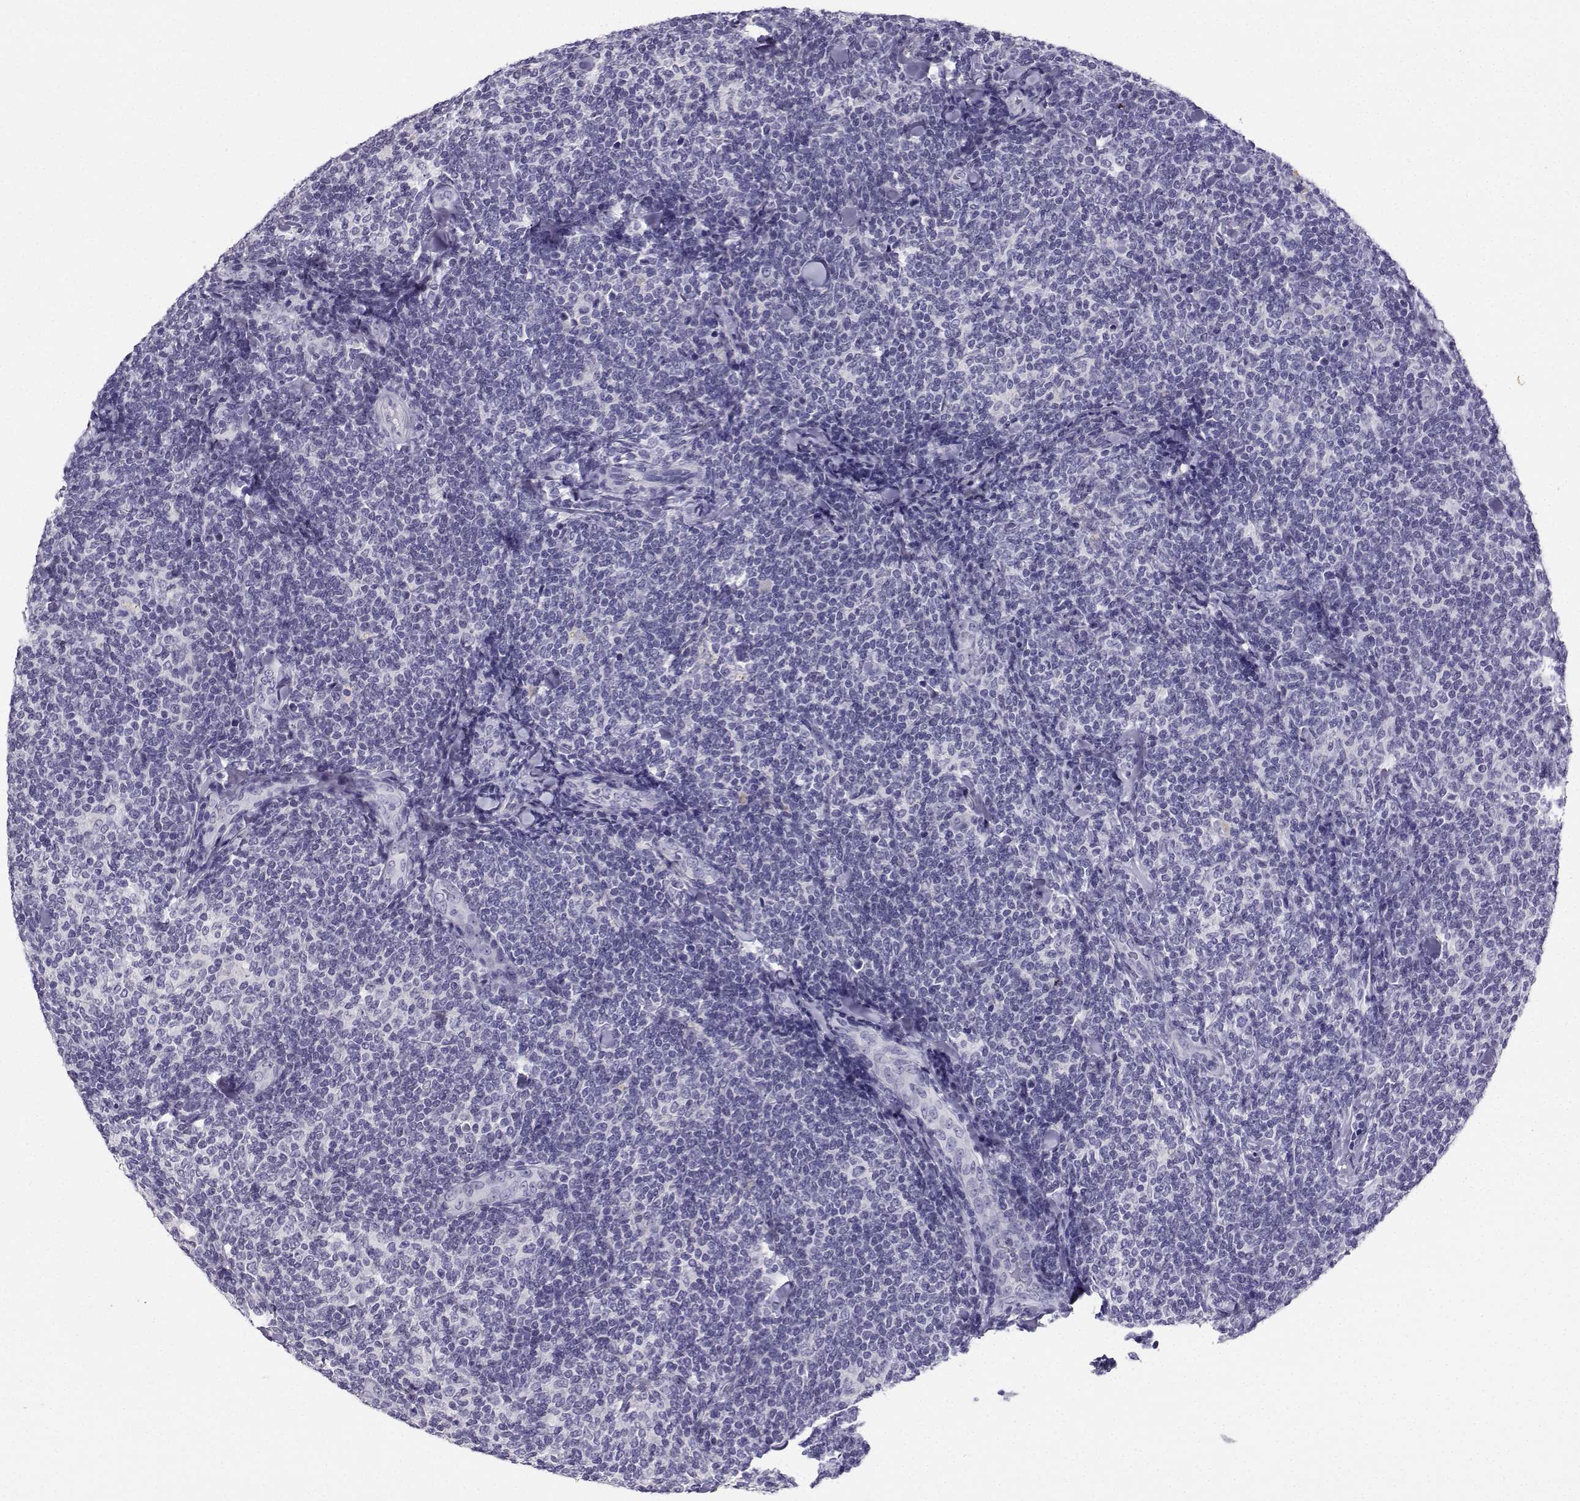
{"staining": {"intensity": "negative", "quantity": "none", "location": "none"}, "tissue": "lymphoma", "cell_type": "Tumor cells", "image_type": "cancer", "snomed": [{"axis": "morphology", "description": "Malignant lymphoma, non-Hodgkin's type, Low grade"}, {"axis": "topography", "description": "Lymph node"}], "caption": "IHC photomicrograph of neoplastic tissue: human malignant lymphoma, non-Hodgkin's type (low-grade) stained with DAB exhibits no significant protein expression in tumor cells.", "gene": "GRIK4", "patient": {"sex": "female", "age": 56}}